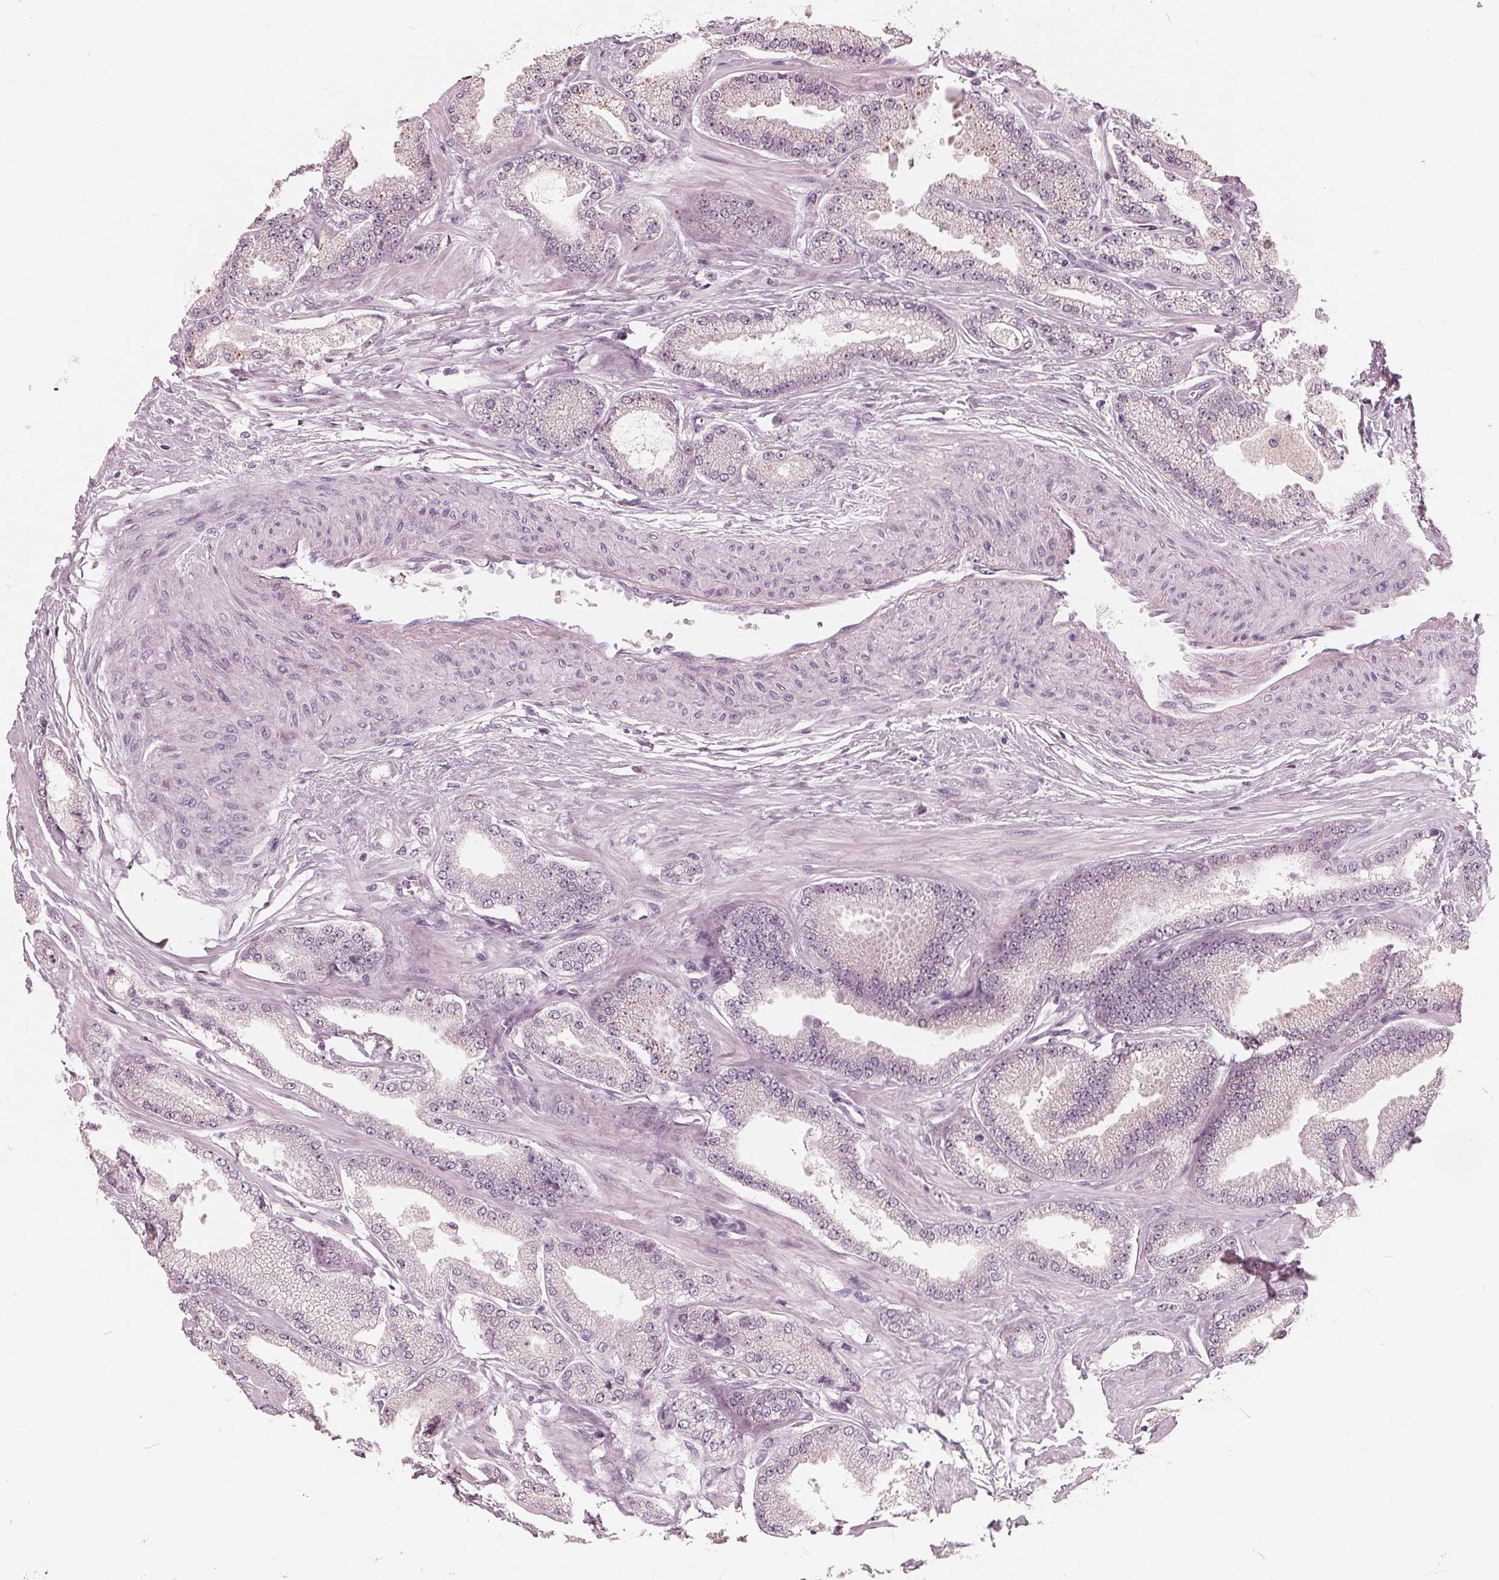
{"staining": {"intensity": "negative", "quantity": "none", "location": "none"}, "tissue": "prostate cancer", "cell_type": "Tumor cells", "image_type": "cancer", "snomed": [{"axis": "morphology", "description": "Adenocarcinoma, Low grade"}, {"axis": "topography", "description": "Prostate"}], "caption": "The immunohistochemistry histopathology image has no significant expression in tumor cells of prostate low-grade adenocarcinoma tissue.", "gene": "SAT2", "patient": {"sex": "male", "age": 55}}